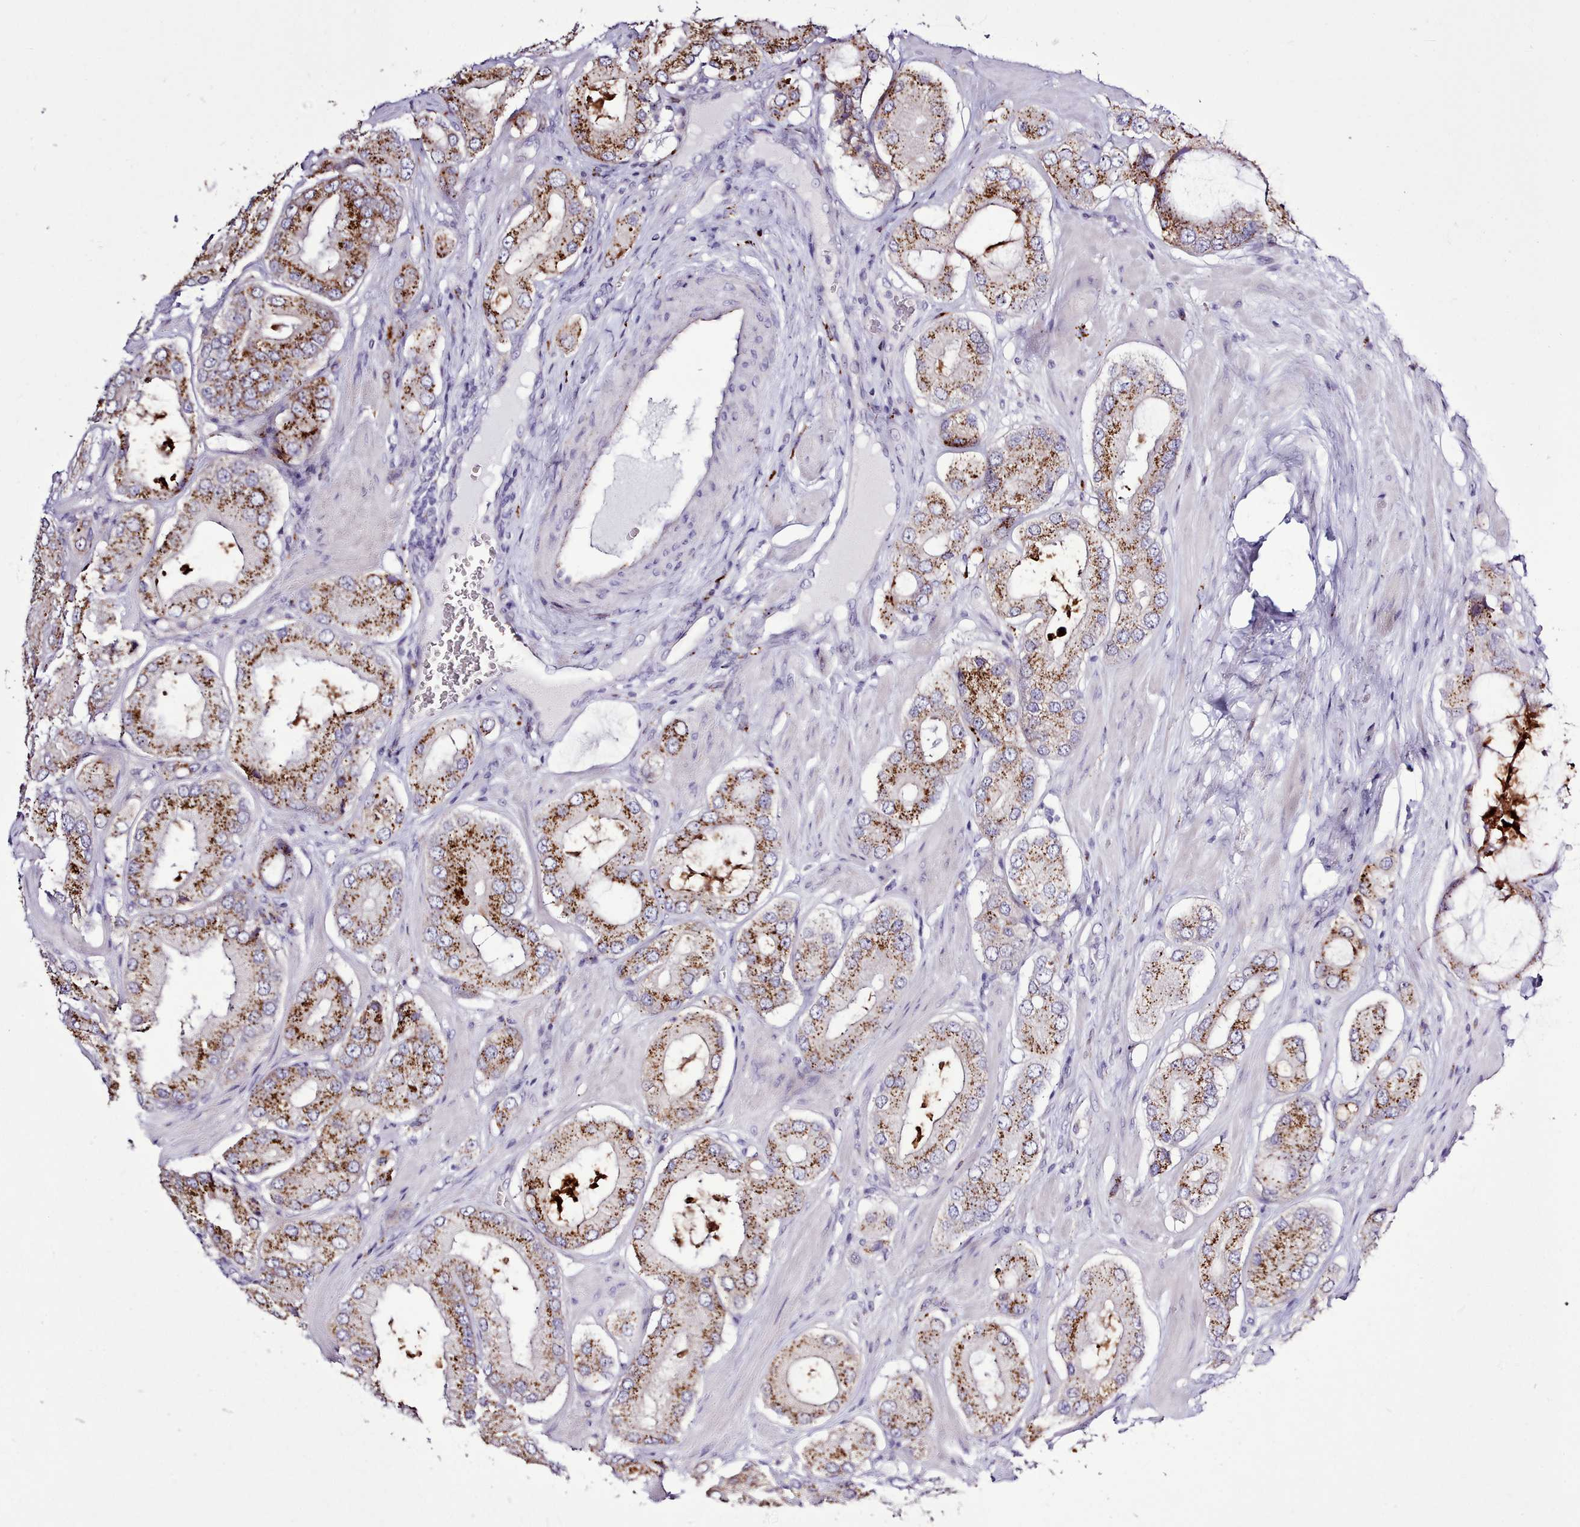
{"staining": {"intensity": "strong", "quantity": ">75%", "location": "cytoplasmic/membranous"}, "tissue": "prostate cancer", "cell_type": "Tumor cells", "image_type": "cancer", "snomed": [{"axis": "morphology", "description": "Adenocarcinoma, Low grade"}, {"axis": "topography", "description": "Prostate"}], "caption": "A high-resolution micrograph shows immunohistochemistry staining of prostate cancer, which reveals strong cytoplasmic/membranous staining in about >75% of tumor cells.", "gene": "SRD5A1", "patient": {"sex": "male", "age": 42}}